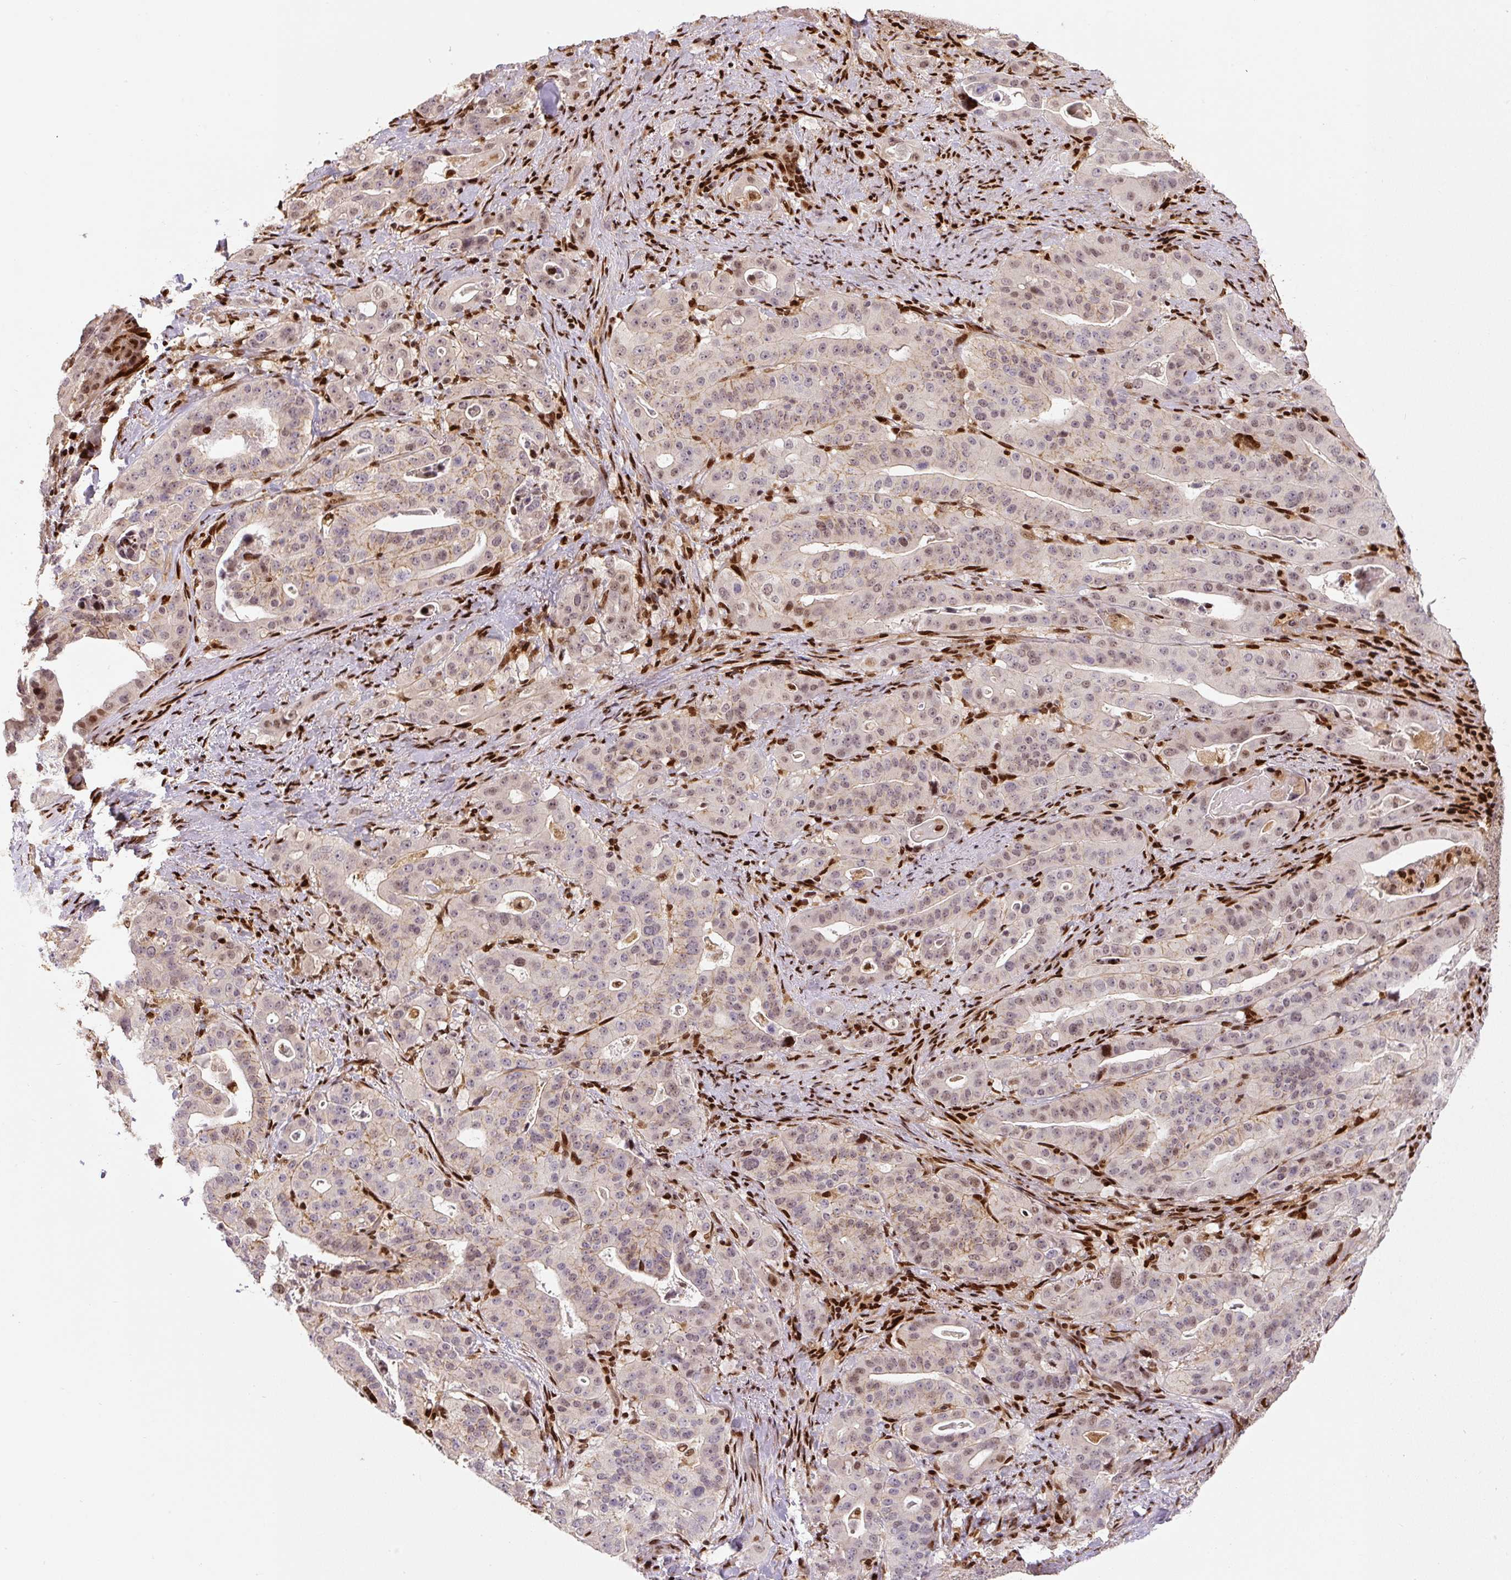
{"staining": {"intensity": "moderate", "quantity": "25%-75%", "location": "nuclear"}, "tissue": "stomach cancer", "cell_type": "Tumor cells", "image_type": "cancer", "snomed": [{"axis": "morphology", "description": "Adenocarcinoma, NOS"}, {"axis": "topography", "description": "Stomach"}], "caption": "The micrograph reveals a brown stain indicating the presence of a protein in the nuclear of tumor cells in adenocarcinoma (stomach).", "gene": "PYDC2", "patient": {"sex": "male", "age": 48}}